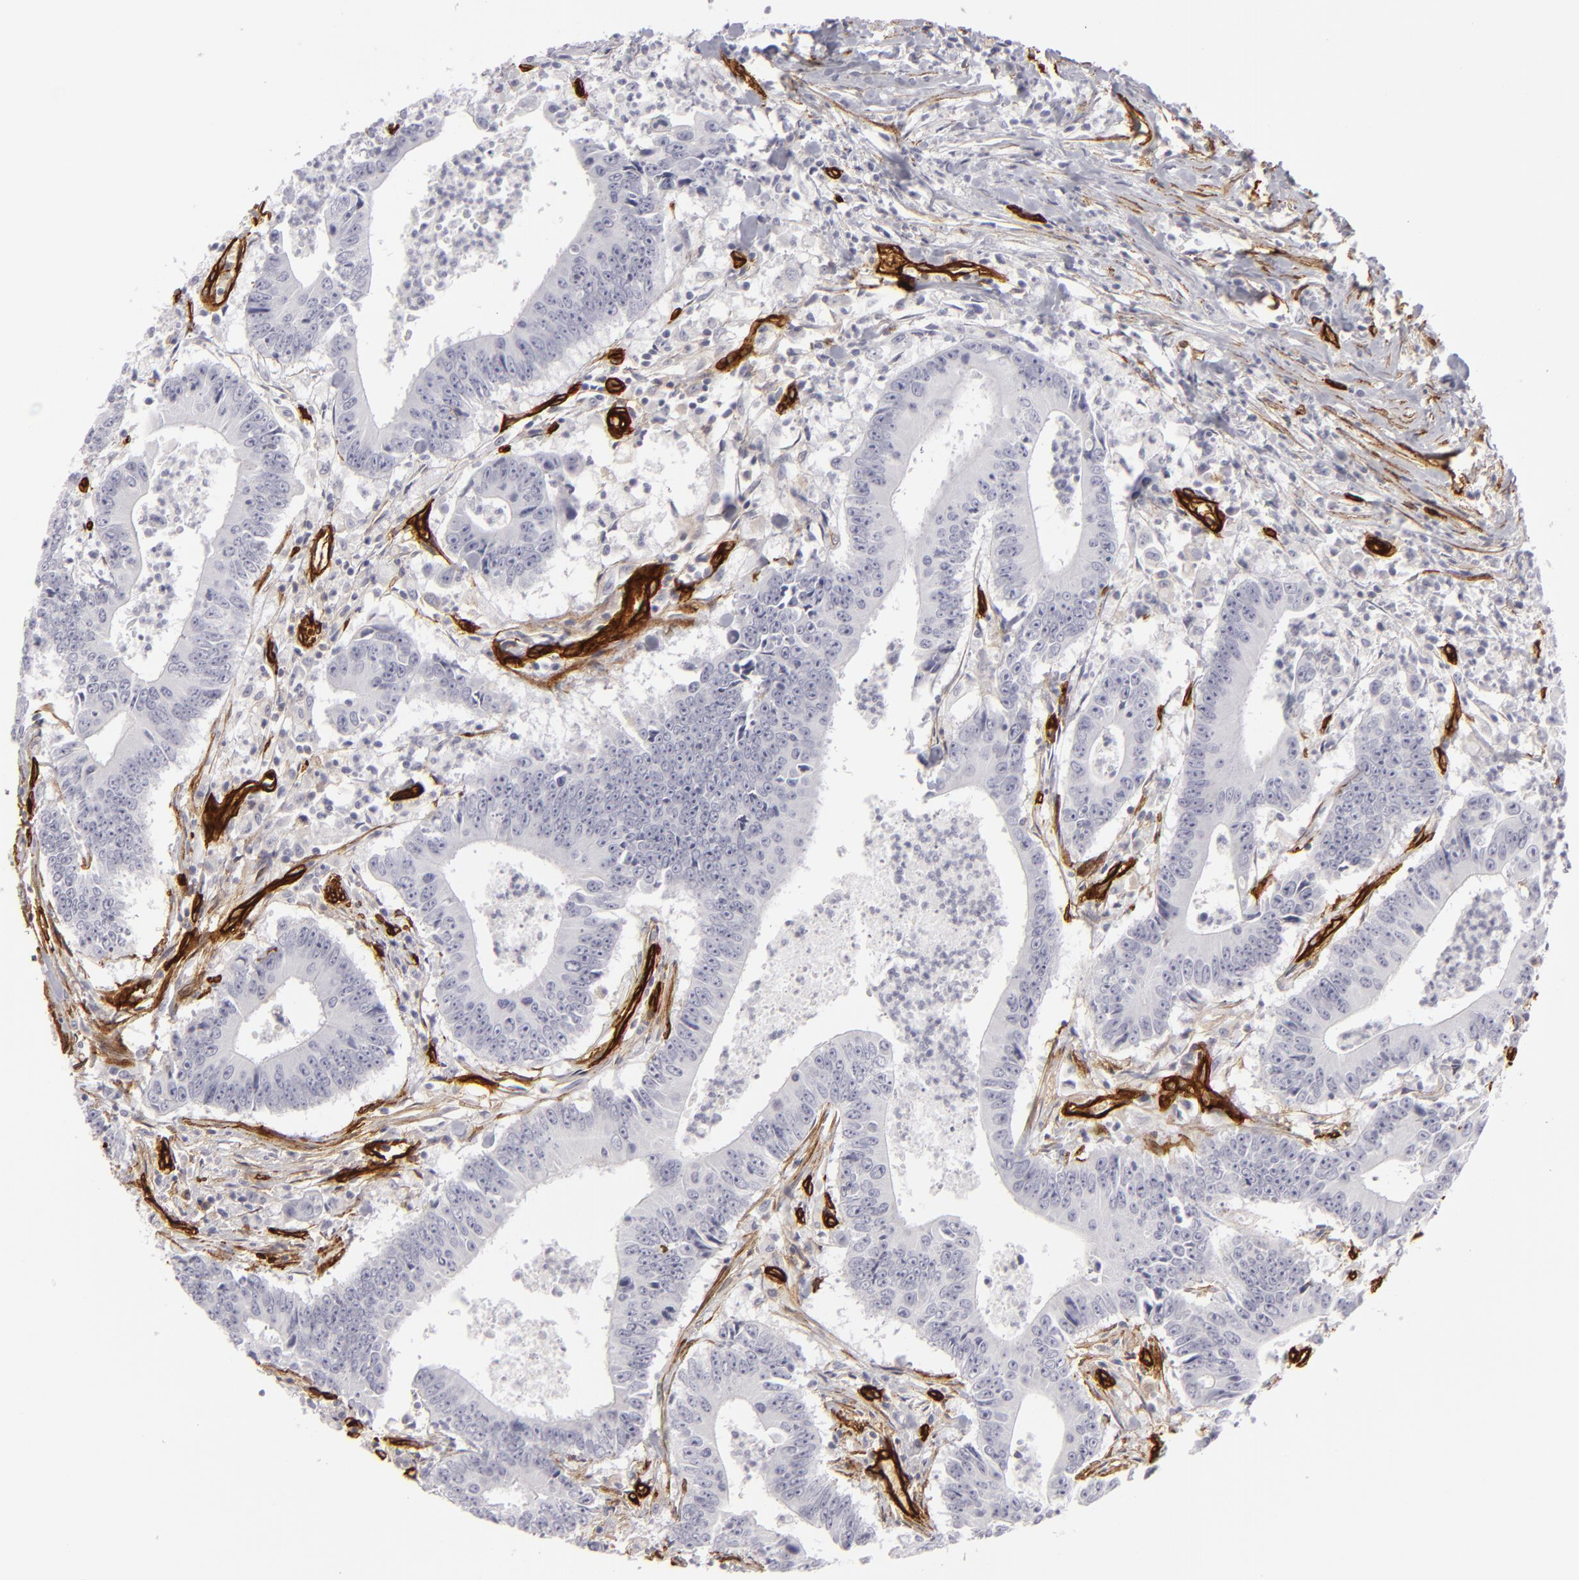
{"staining": {"intensity": "negative", "quantity": "none", "location": "none"}, "tissue": "colorectal cancer", "cell_type": "Tumor cells", "image_type": "cancer", "snomed": [{"axis": "morphology", "description": "Adenocarcinoma, NOS"}, {"axis": "topography", "description": "Colon"}], "caption": "A micrograph of colorectal adenocarcinoma stained for a protein displays no brown staining in tumor cells. (IHC, brightfield microscopy, high magnification).", "gene": "MCAM", "patient": {"sex": "male", "age": 55}}